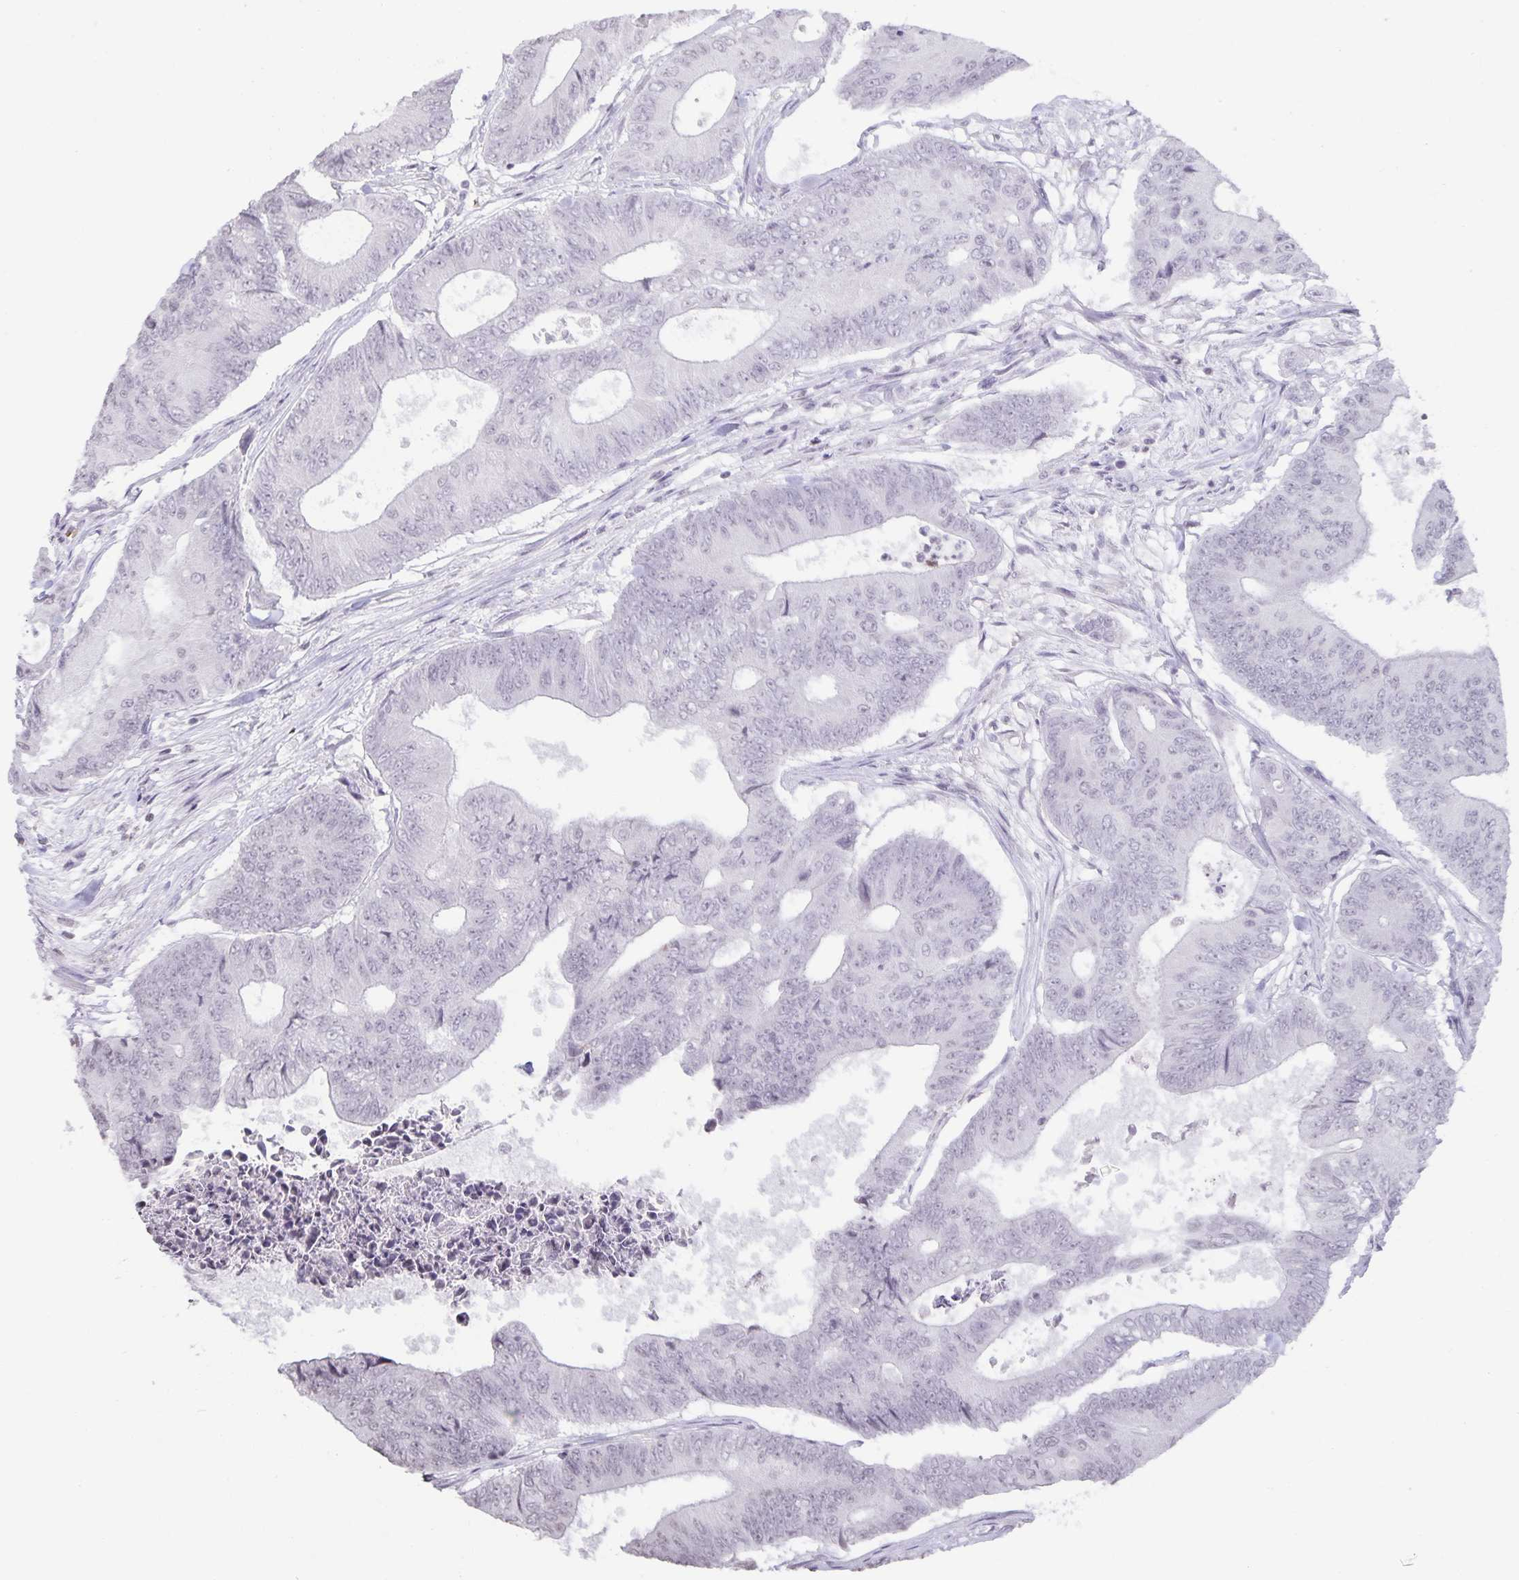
{"staining": {"intensity": "negative", "quantity": "none", "location": "none"}, "tissue": "colorectal cancer", "cell_type": "Tumor cells", "image_type": "cancer", "snomed": [{"axis": "morphology", "description": "Adenocarcinoma, NOS"}, {"axis": "topography", "description": "Colon"}], "caption": "The immunohistochemistry micrograph has no significant staining in tumor cells of colorectal cancer tissue. (DAB (3,3'-diaminobenzidine) immunohistochemistry (IHC) visualized using brightfield microscopy, high magnification).", "gene": "AQP4", "patient": {"sex": "female", "age": 48}}